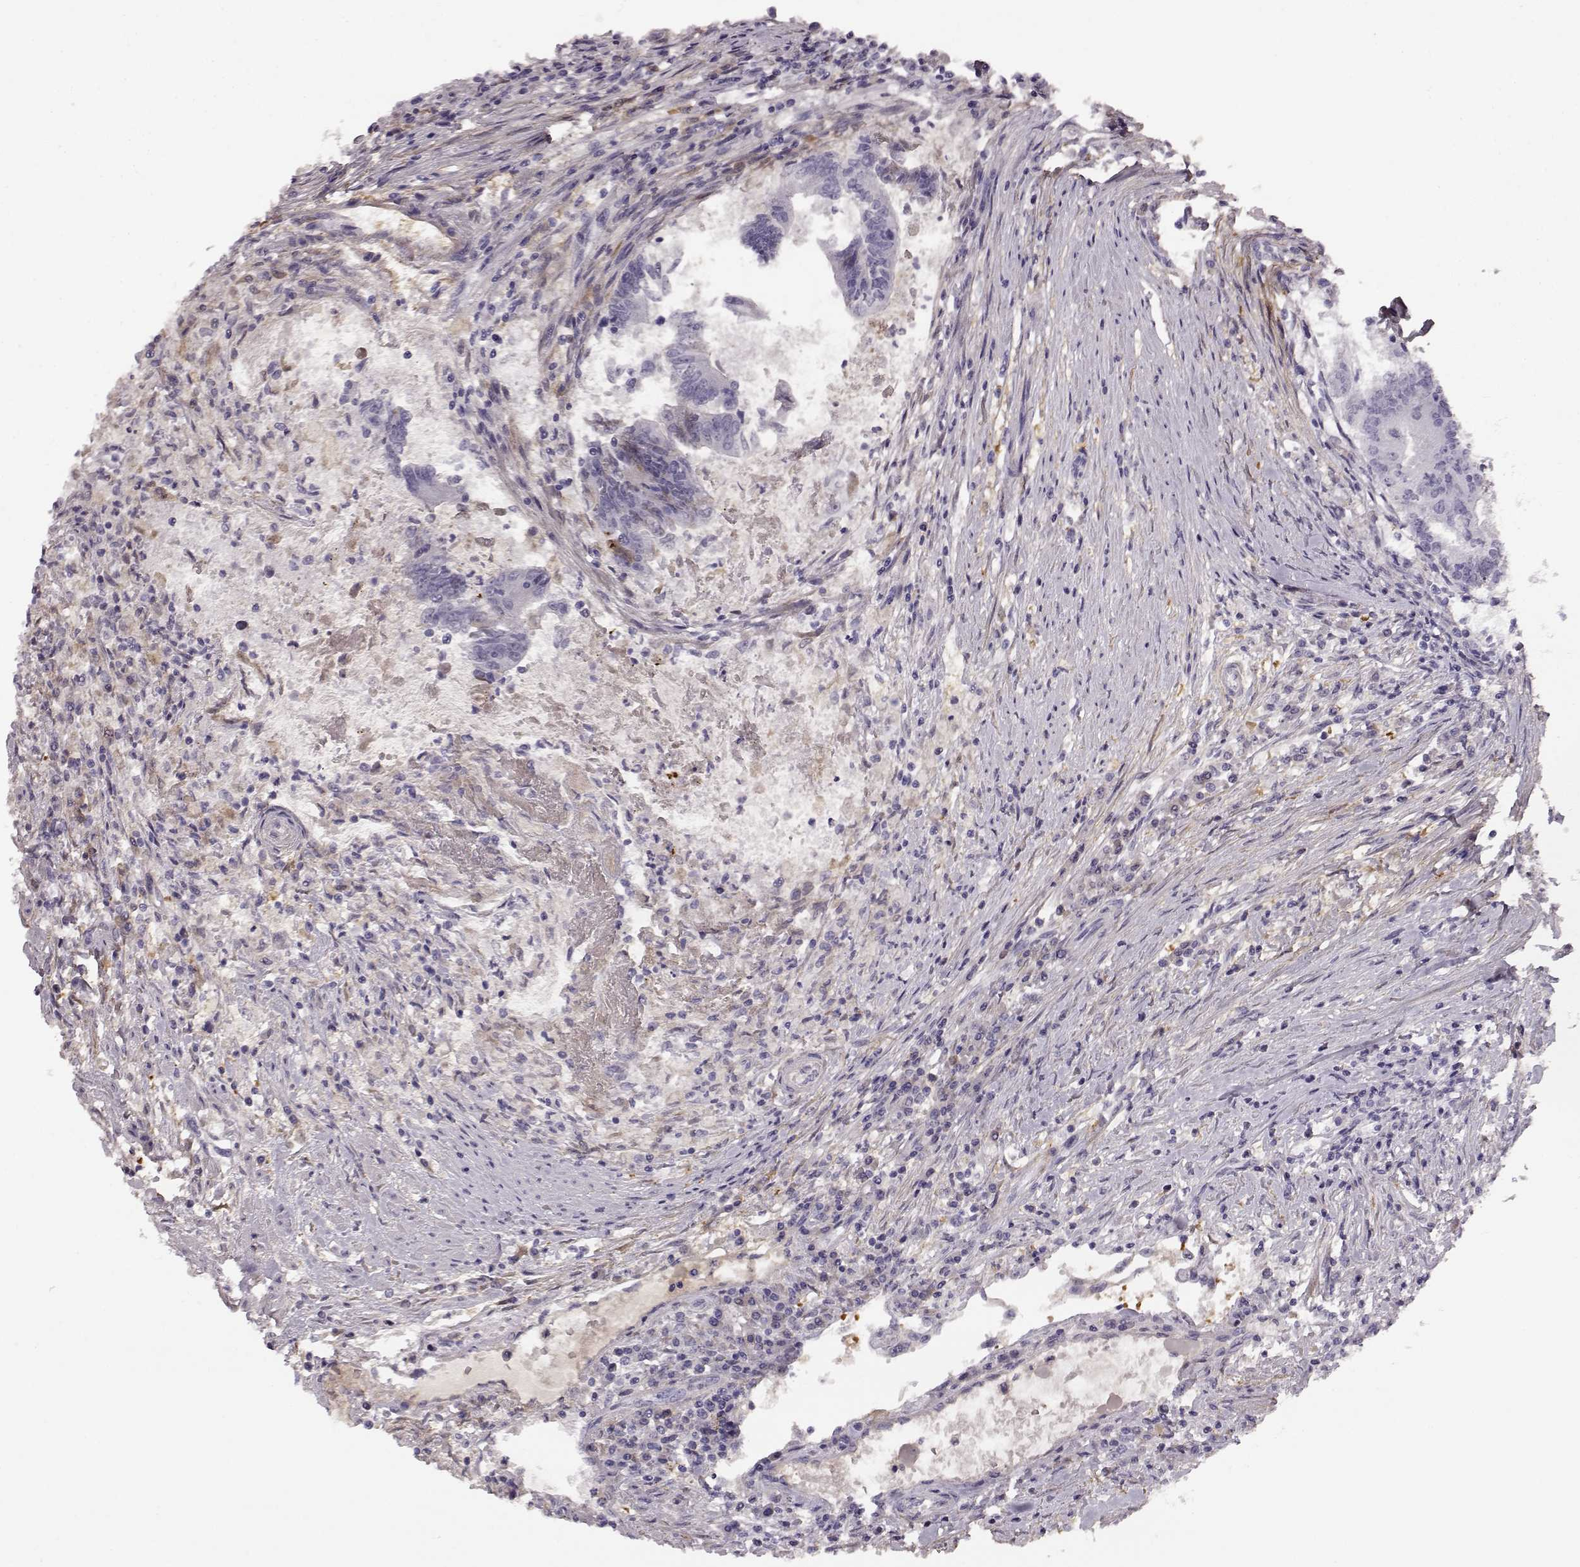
{"staining": {"intensity": "negative", "quantity": "none", "location": "none"}, "tissue": "colorectal cancer", "cell_type": "Tumor cells", "image_type": "cancer", "snomed": [{"axis": "morphology", "description": "Adenocarcinoma, NOS"}, {"axis": "topography", "description": "Colon"}], "caption": "Colorectal adenocarcinoma was stained to show a protein in brown. There is no significant expression in tumor cells. The staining is performed using DAB brown chromogen with nuclei counter-stained in using hematoxylin.", "gene": "TRIM69", "patient": {"sex": "female", "age": 70}}